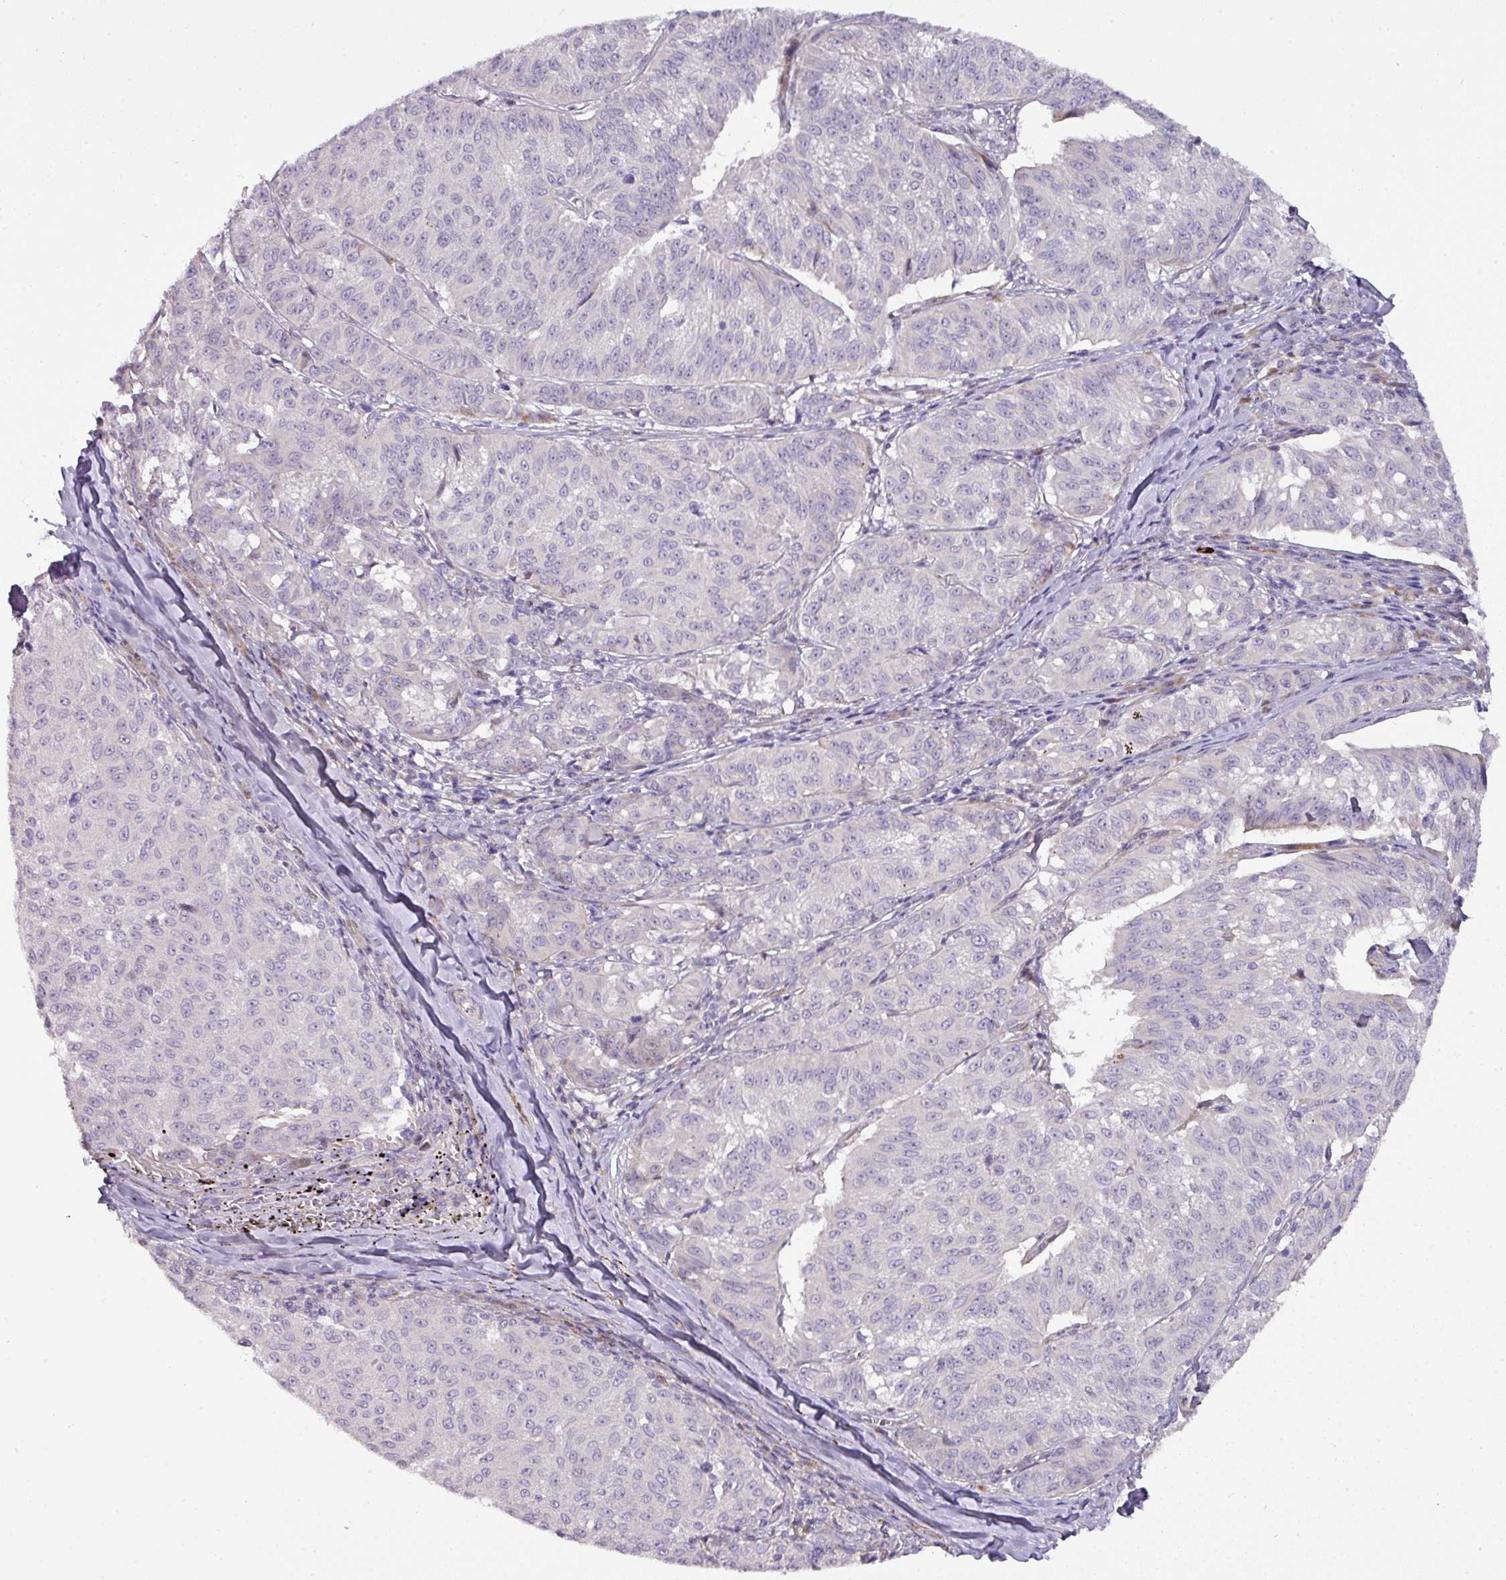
{"staining": {"intensity": "negative", "quantity": "none", "location": "none"}, "tissue": "melanoma", "cell_type": "Tumor cells", "image_type": "cancer", "snomed": [{"axis": "morphology", "description": "Malignant melanoma, NOS"}, {"axis": "topography", "description": "Skin"}], "caption": "Immunohistochemistry (IHC) of malignant melanoma reveals no expression in tumor cells.", "gene": "ATP6V1F", "patient": {"sex": "female", "age": 72}}